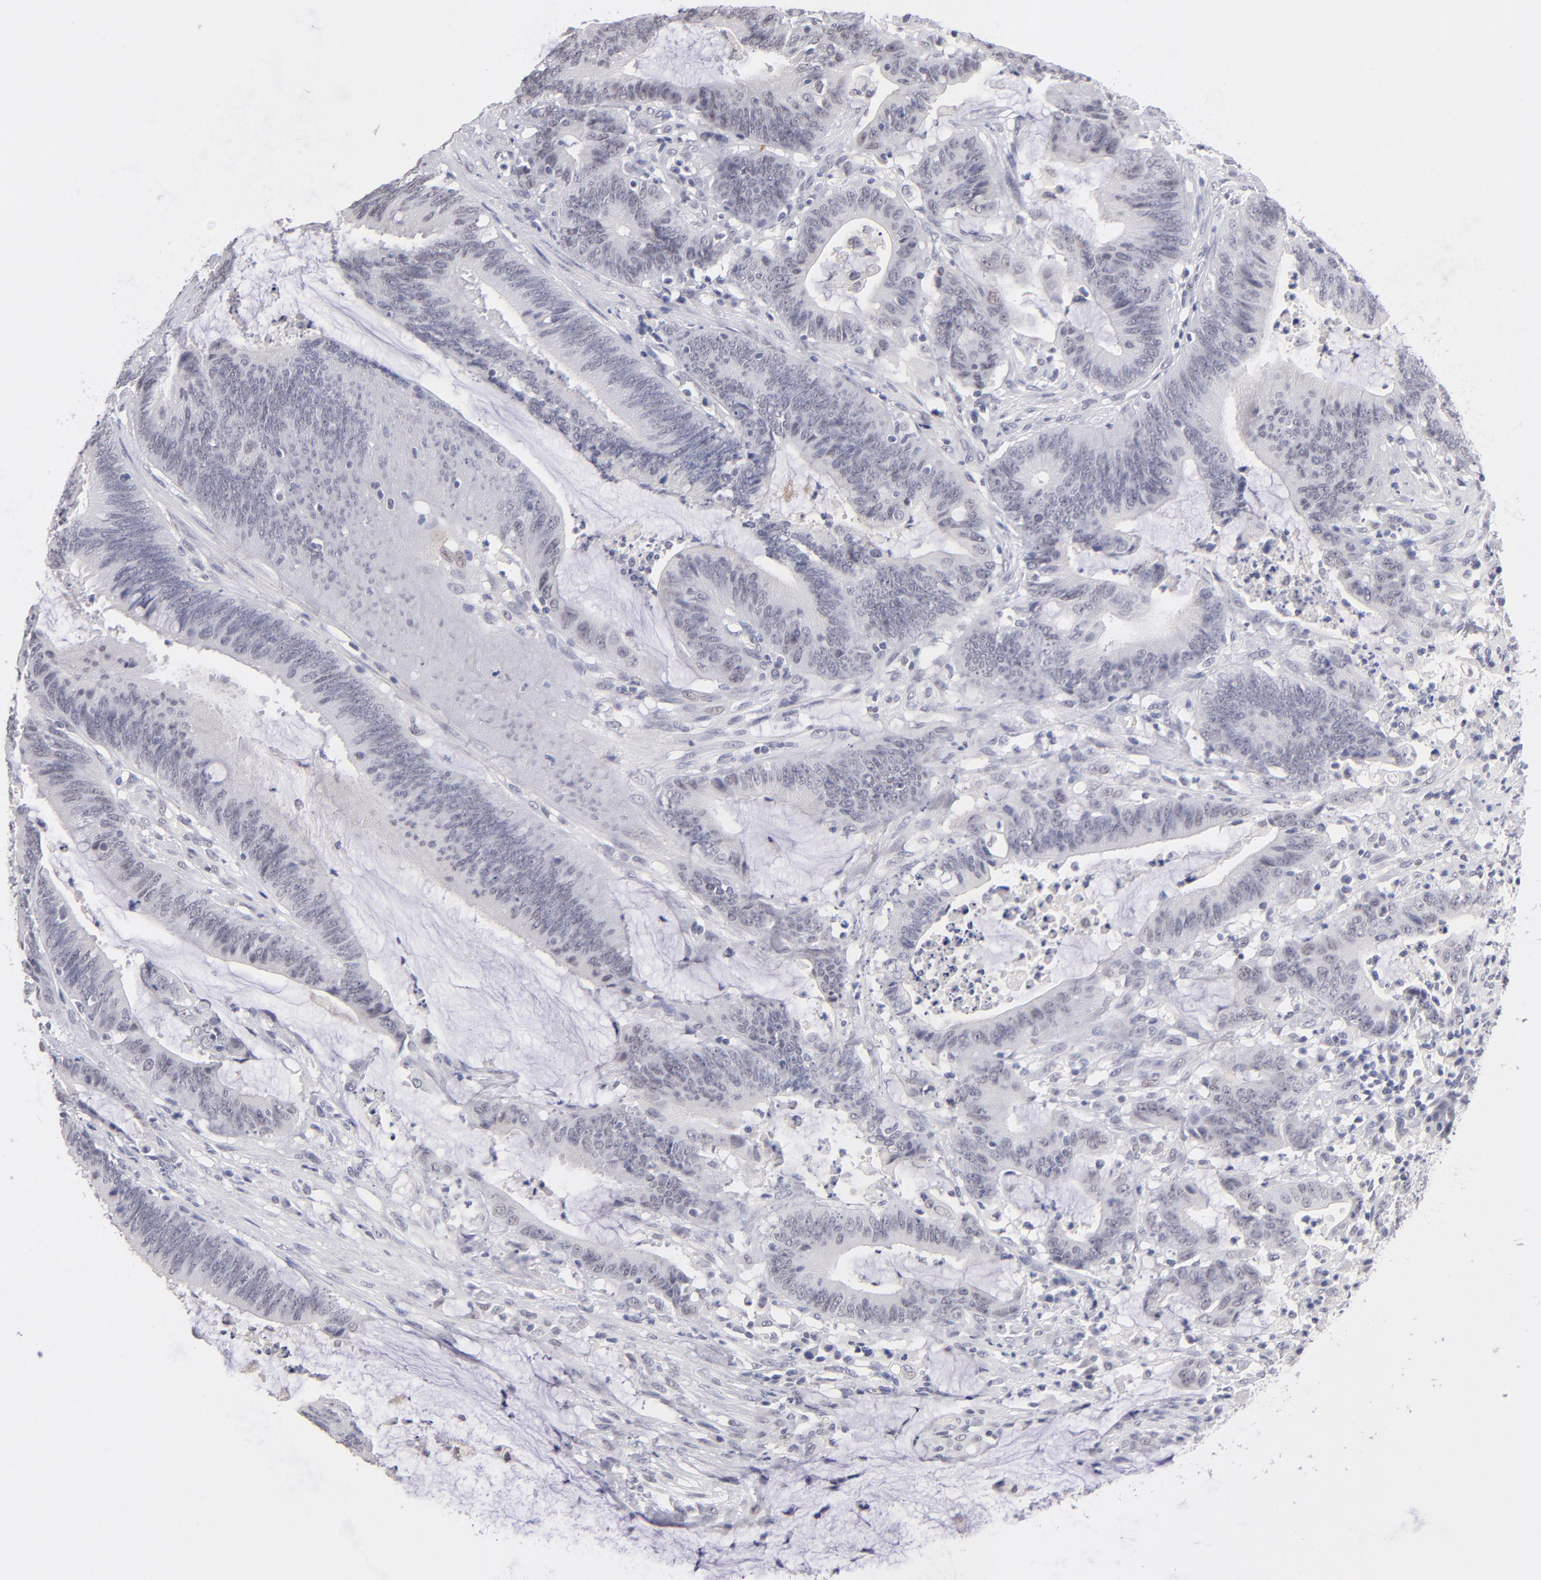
{"staining": {"intensity": "weak", "quantity": "<25%", "location": "nuclear"}, "tissue": "colorectal cancer", "cell_type": "Tumor cells", "image_type": "cancer", "snomed": [{"axis": "morphology", "description": "Adenocarcinoma, NOS"}, {"axis": "topography", "description": "Rectum"}], "caption": "This photomicrograph is of colorectal adenocarcinoma stained with IHC to label a protein in brown with the nuclei are counter-stained blue. There is no positivity in tumor cells.", "gene": "TEX11", "patient": {"sex": "female", "age": 66}}